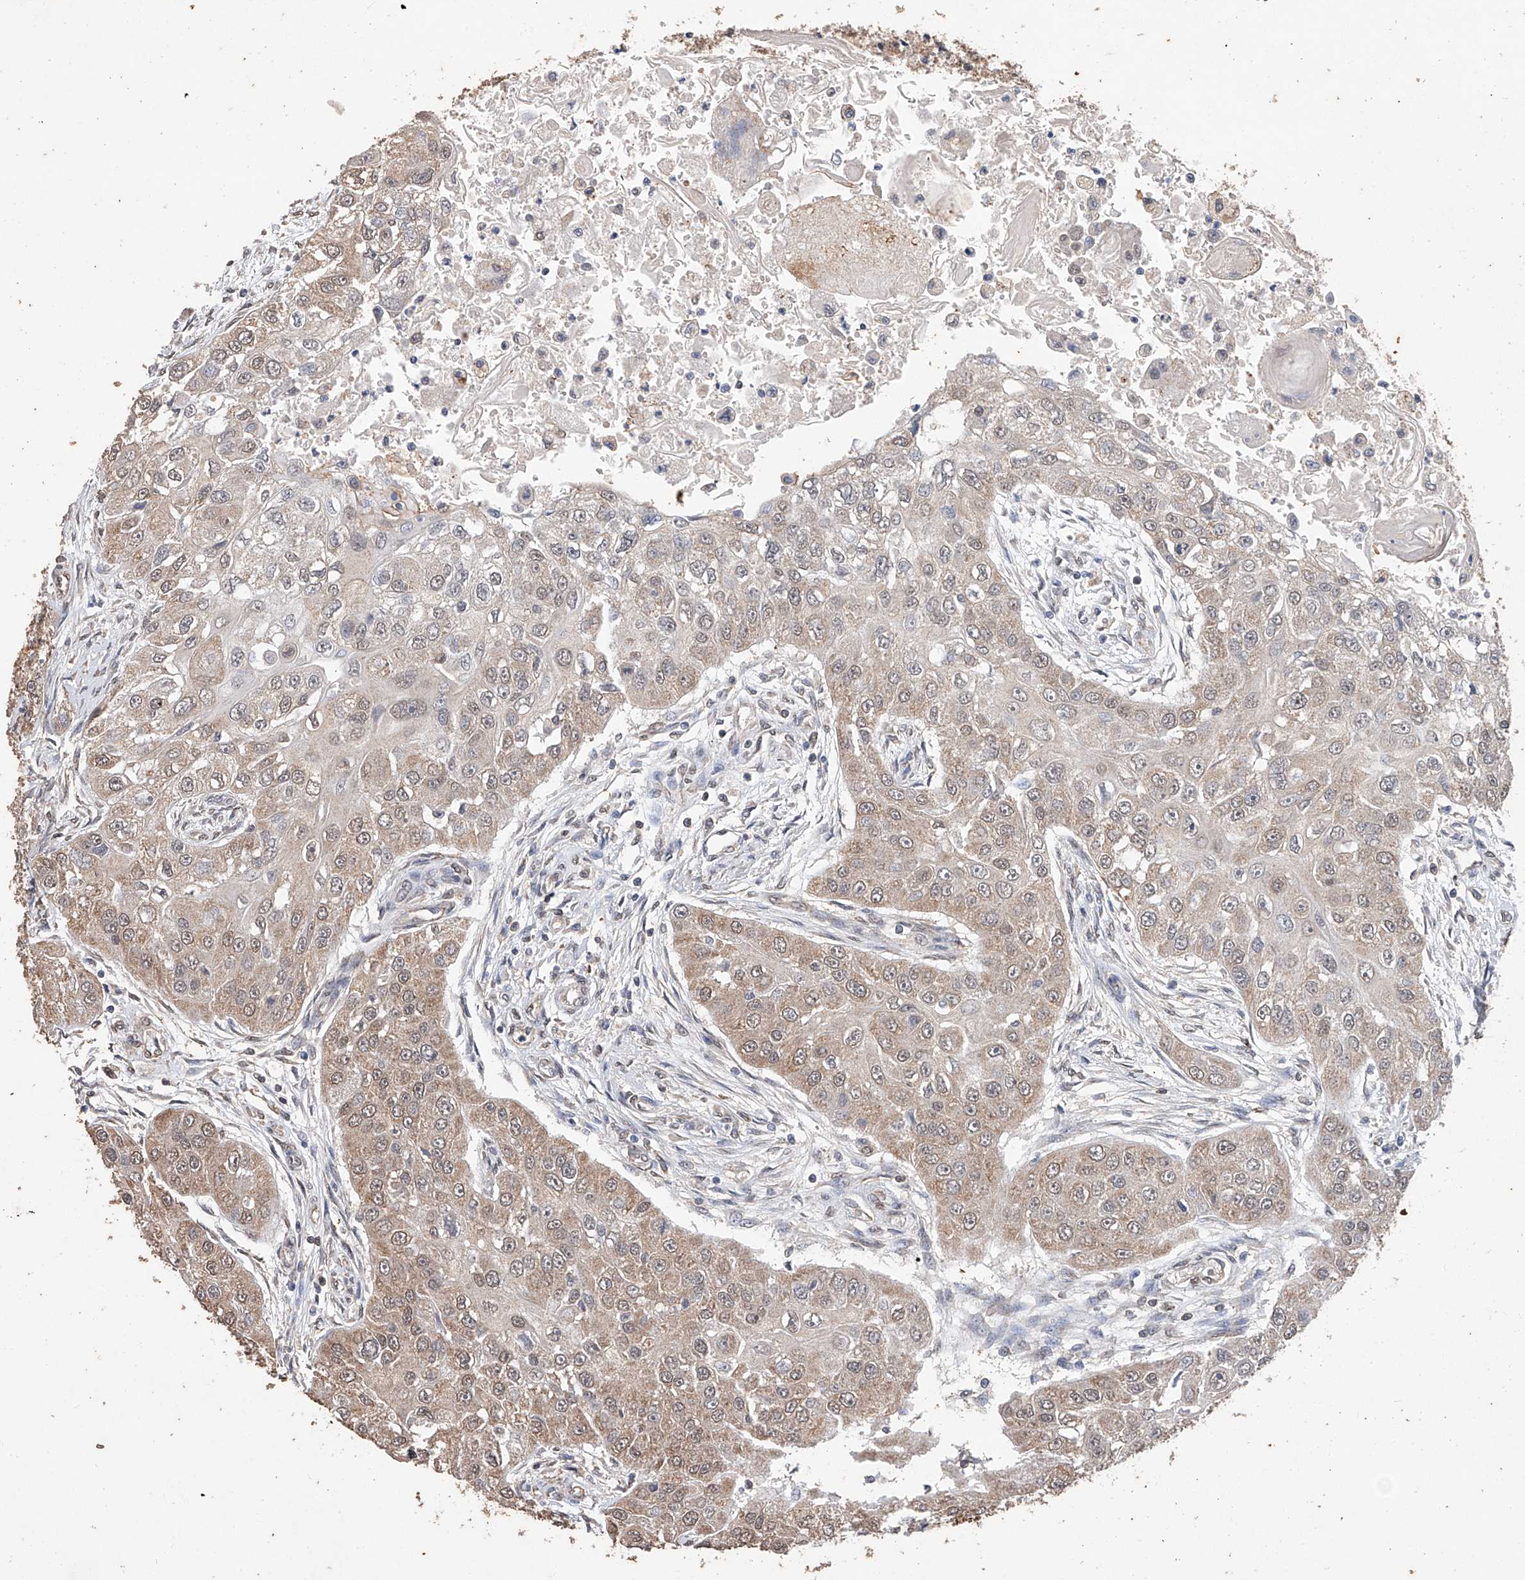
{"staining": {"intensity": "weak", "quantity": ">75%", "location": "cytoplasmic/membranous,nuclear"}, "tissue": "head and neck cancer", "cell_type": "Tumor cells", "image_type": "cancer", "snomed": [{"axis": "morphology", "description": "Normal tissue, NOS"}, {"axis": "morphology", "description": "Squamous cell carcinoma, NOS"}, {"axis": "topography", "description": "Skeletal muscle"}, {"axis": "topography", "description": "Head-Neck"}], "caption": "Squamous cell carcinoma (head and neck) was stained to show a protein in brown. There is low levels of weak cytoplasmic/membranous and nuclear expression in approximately >75% of tumor cells. The protein of interest is stained brown, and the nuclei are stained in blue (DAB IHC with brightfield microscopy, high magnification).", "gene": "CERS4", "patient": {"sex": "male", "age": 51}}